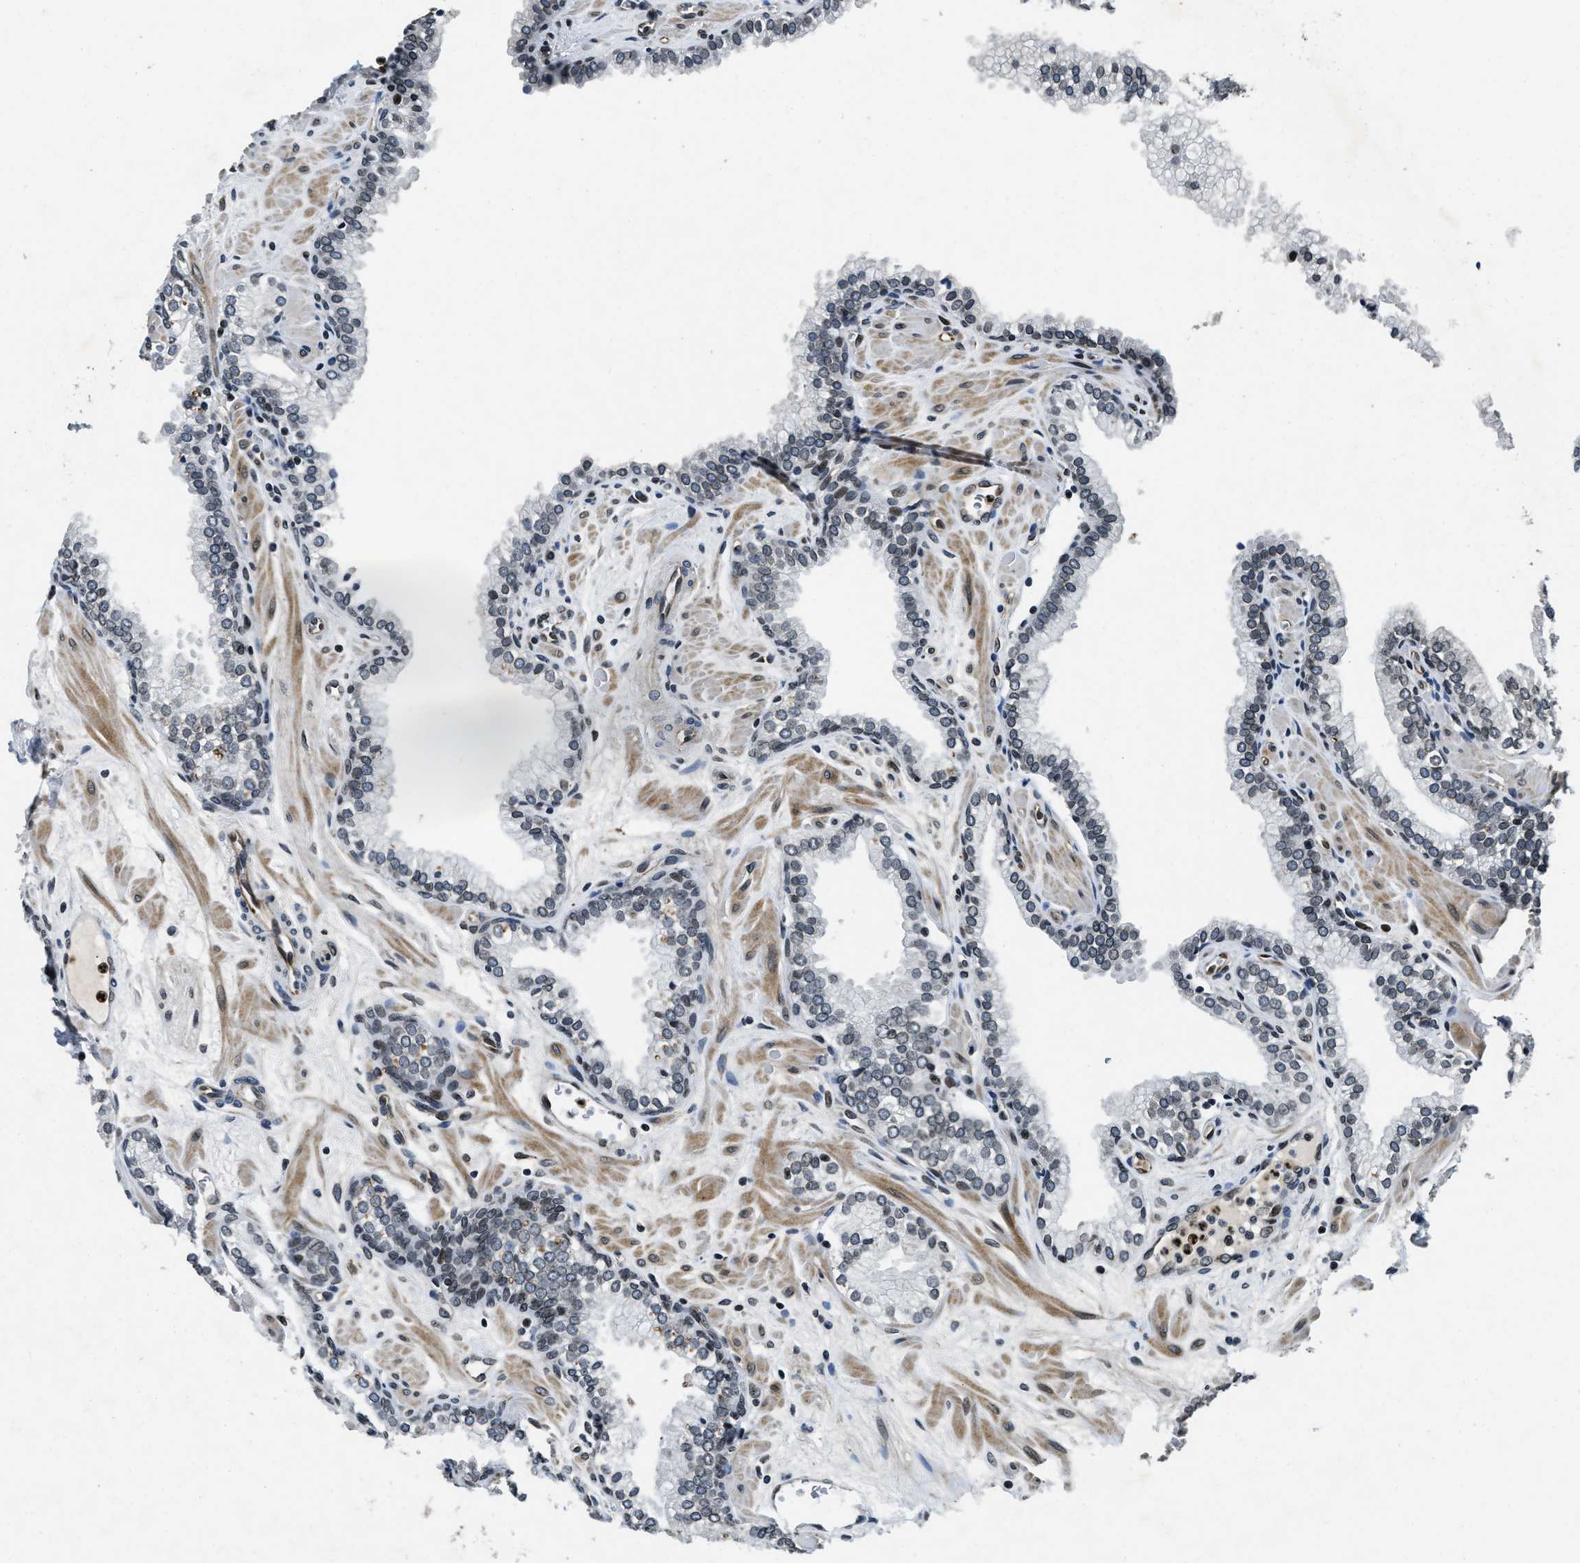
{"staining": {"intensity": "weak", "quantity": ">75%", "location": "nuclear"}, "tissue": "prostate", "cell_type": "Glandular cells", "image_type": "normal", "snomed": [{"axis": "morphology", "description": "Normal tissue, NOS"}, {"axis": "morphology", "description": "Urothelial carcinoma, Low grade"}, {"axis": "topography", "description": "Urinary bladder"}, {"axis": "topography", "description": "Prostate"}], "caption": "Immunohistochemistry of unremarkable prostate exhibits low levels of weak nuclear positivity in approximately >75% of glandular cells.", "gene": "ZC3HC1", "patient": {"sex": "male", "age": 60}}